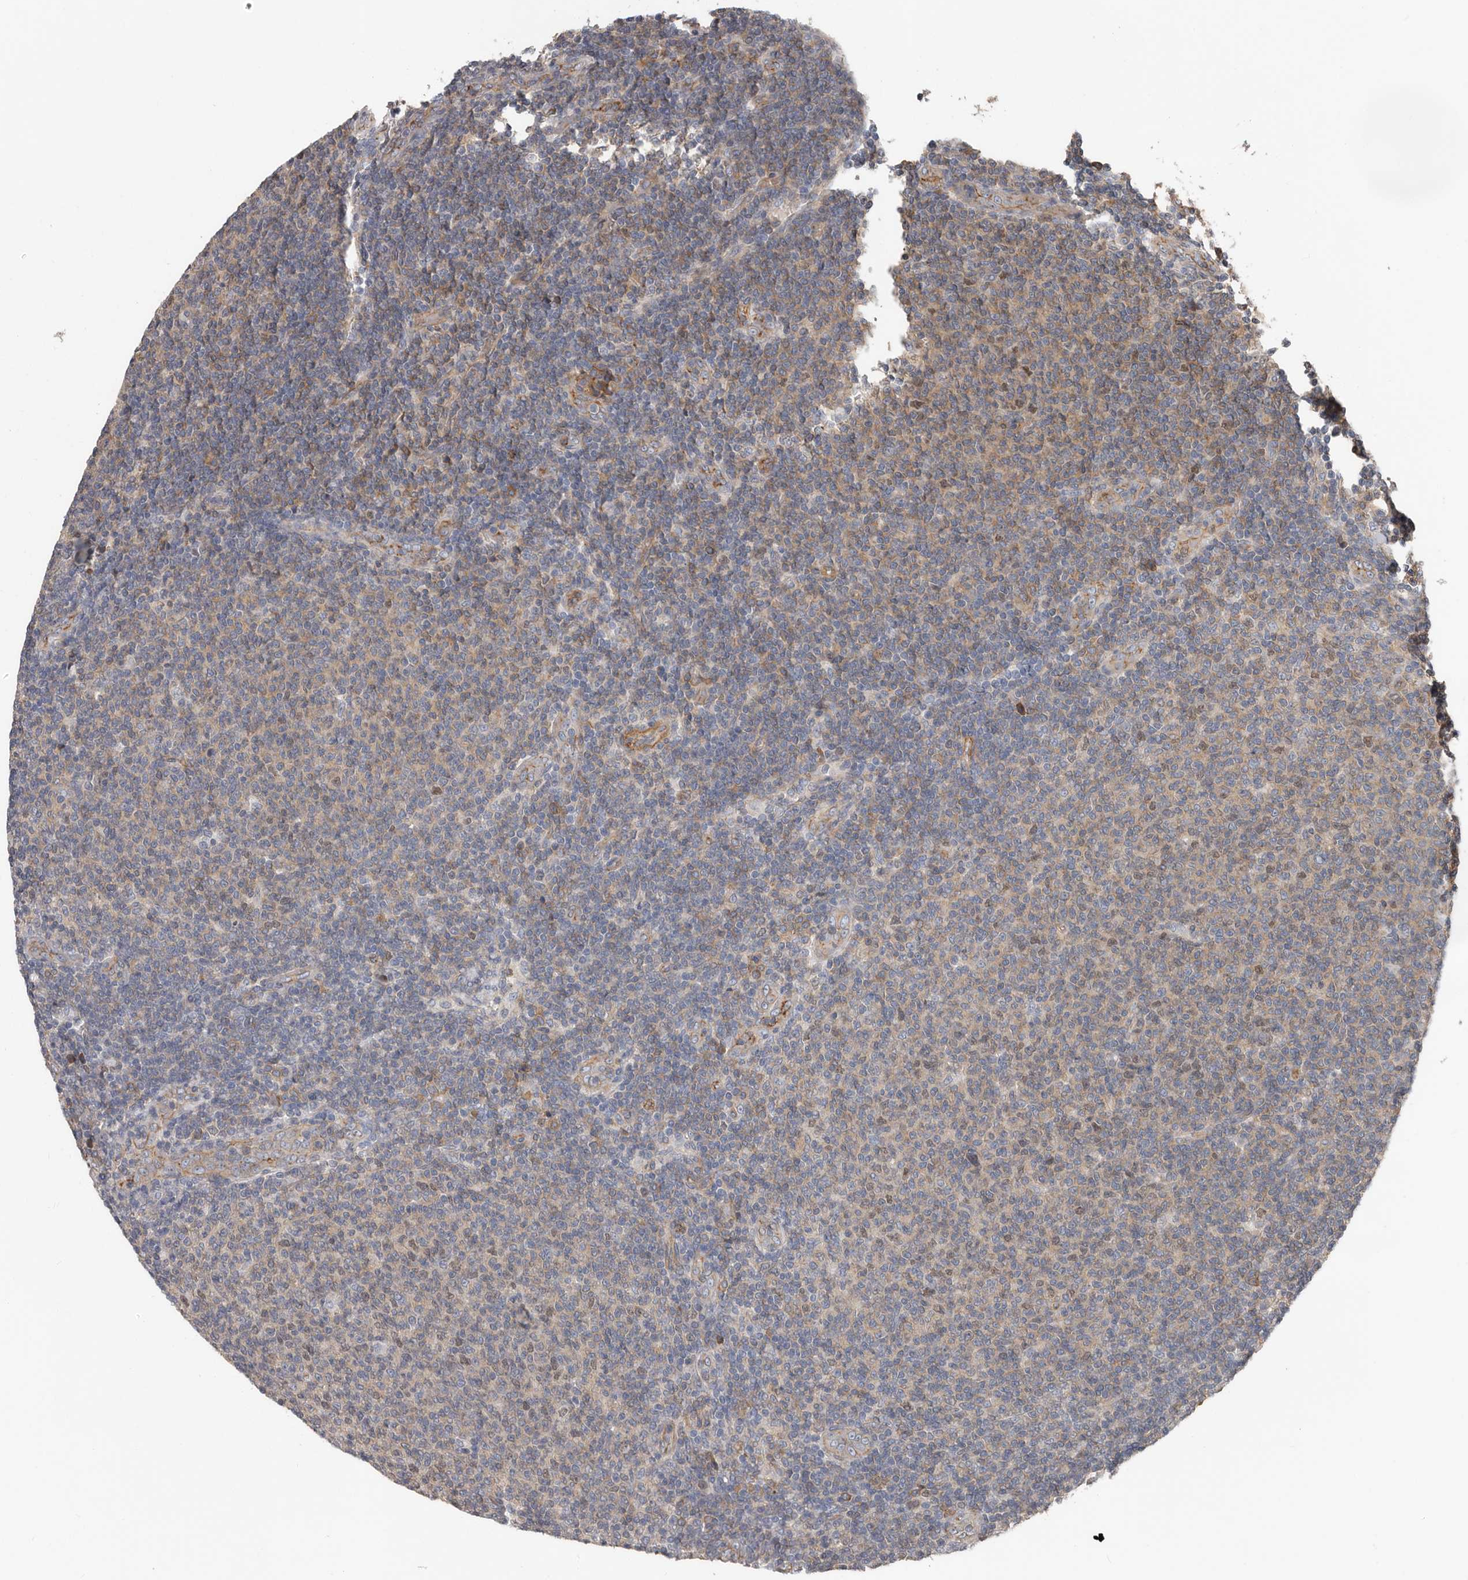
{"staining": {"intensity": "moderate", "quantity": "<25%", "location": "nuclear"}, "tissue": "lymphoma", "cell_type": "Tumor cells", "image_type": "cancer", "snomed": [{"axis": "morphology", "description": "Malignant lymphoma, non-Hodgkin's type, Low grade"}, {"axis": "topography", "description": "Lymph node"}], "caption": "This is a photomicrograph of immunohistochemistry (IHC) staining of malignant lymphoma, non-Hodgkin's type (low-grade), which shows moderate staining in the nuclear of tumor cells.", "gene": "PNRC2", "patient": {"sex": "male", "age": 66}}